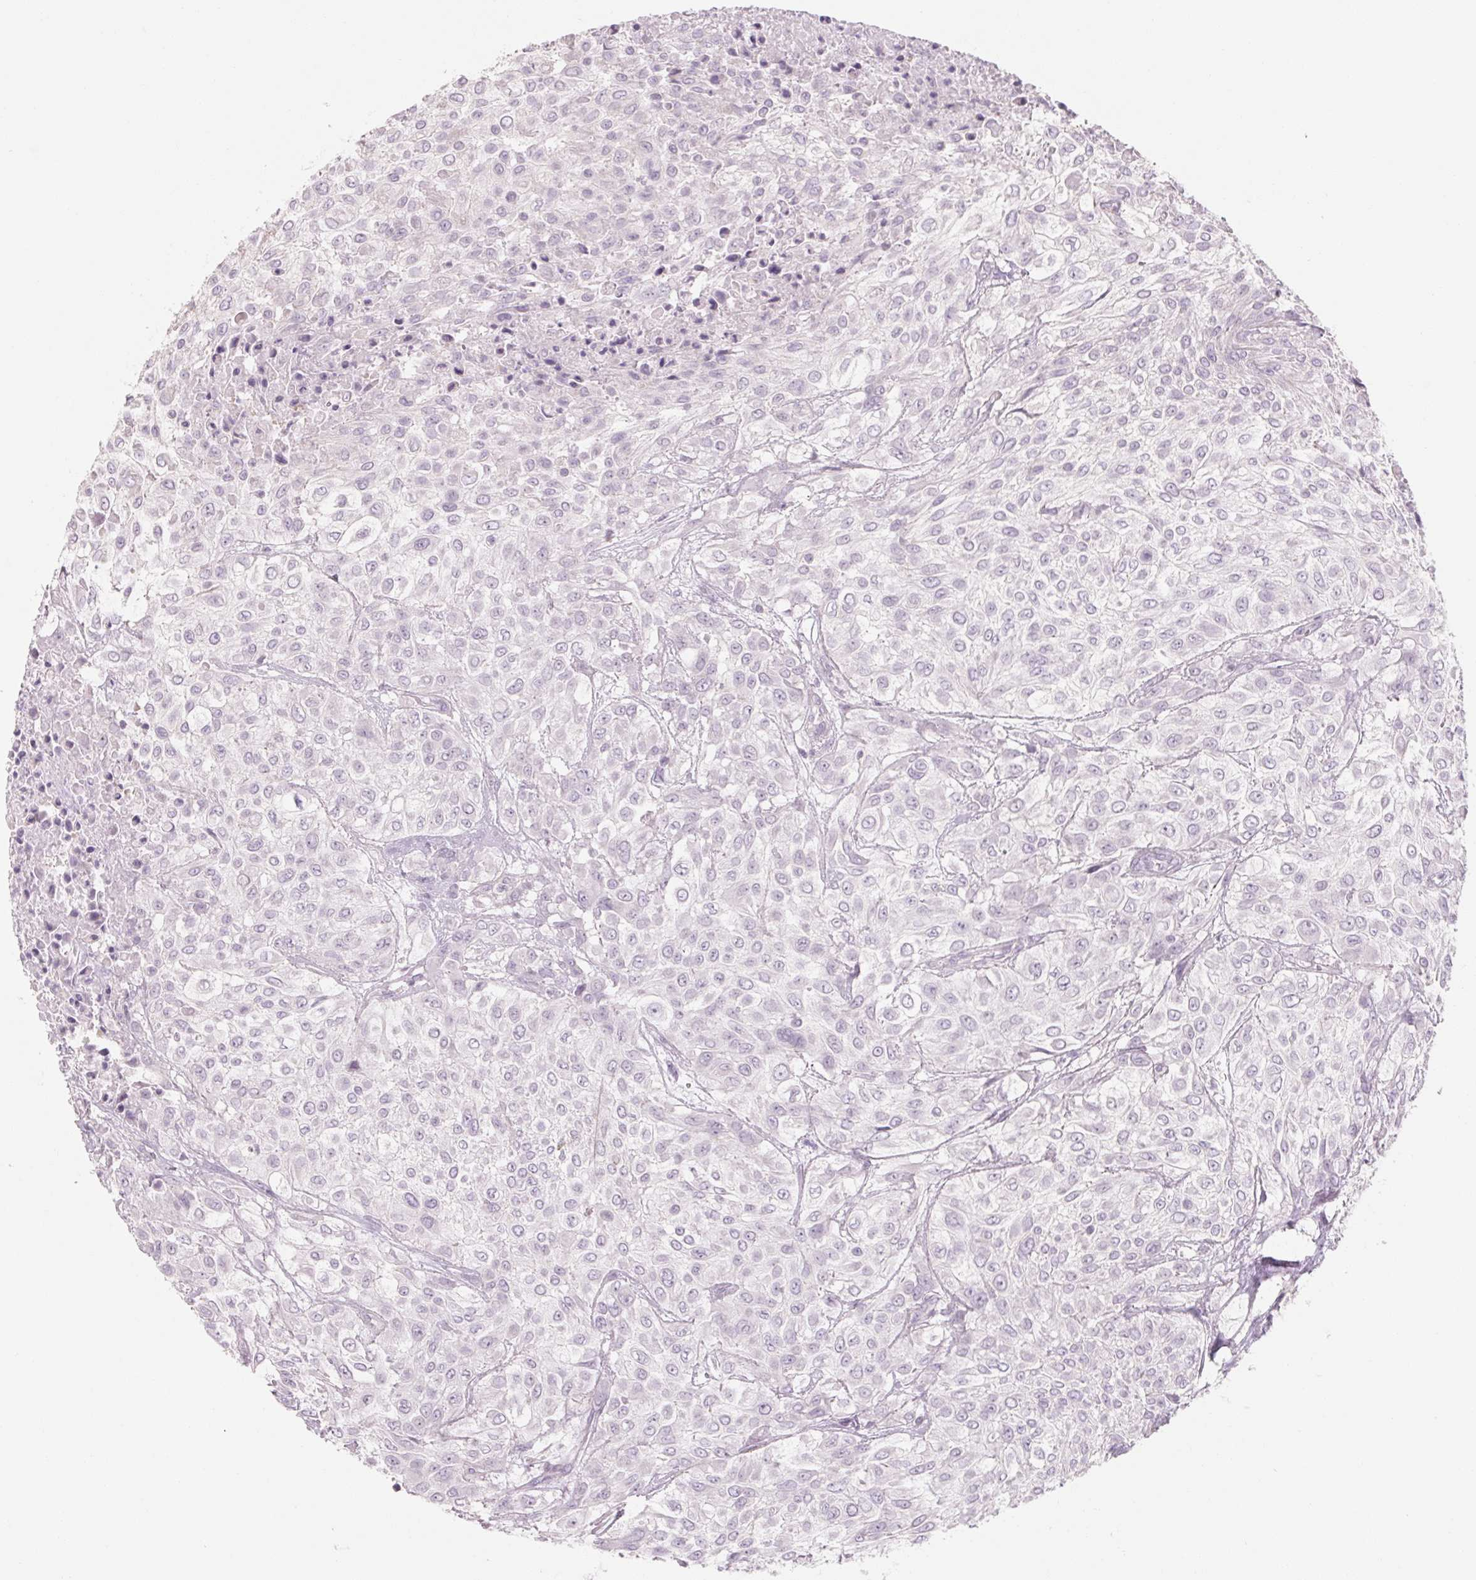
{"staining": {"intensity": "negative", "quantity": "none", "location": "none"}, "tissue": "urothelial cancer", "cell_type": "Tumor cells", "image_type": "cancer", "snomed": [{"axis": "morphology", "description": "Urothelial carcinoma, High grade"}, {"axis": "topography", "description": "Urinary bladder"}], "caption": "Histopathology image shows no protein positivity in tumor cells of urothelial carcinoma (high-grade) tissue.", "gene": "POU1F1", "patient": {"sex": "male", "age": 57}}